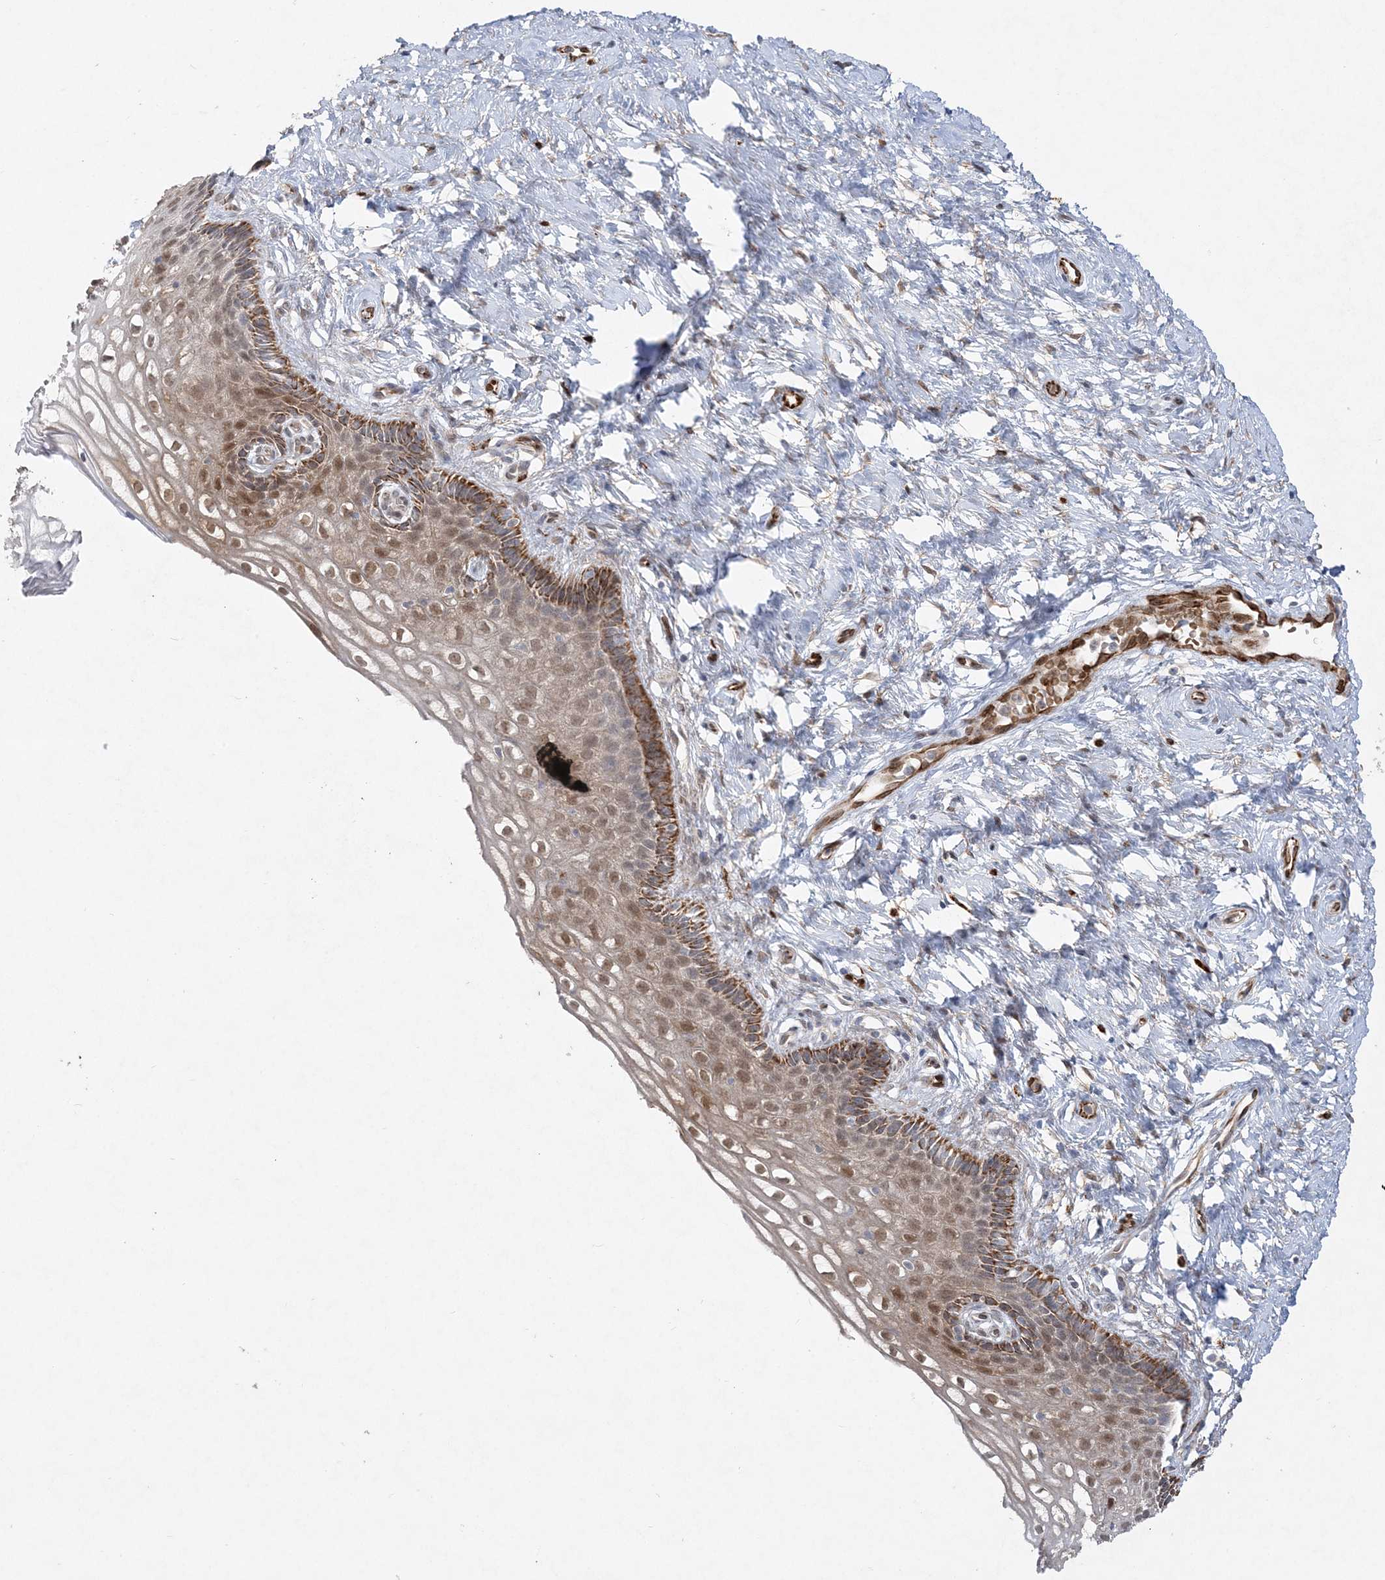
{"staining": {"intensity": "negative", "quantity": "none", "location": "none"}, "tissue": "cervix", "cell_type": "Glandular cells", "image_type": "normal", "snomed": [{"axis": "morphology", "description": "Normal tissue, NOS"}, {"axis": "topography", "description": "Cervix"}], "caption": "Immunohistochemistry of normal cervix reveals no positivity in glandular cells.", "gene": "INPP1", "patient": {"sex": "female", "age": 33}}